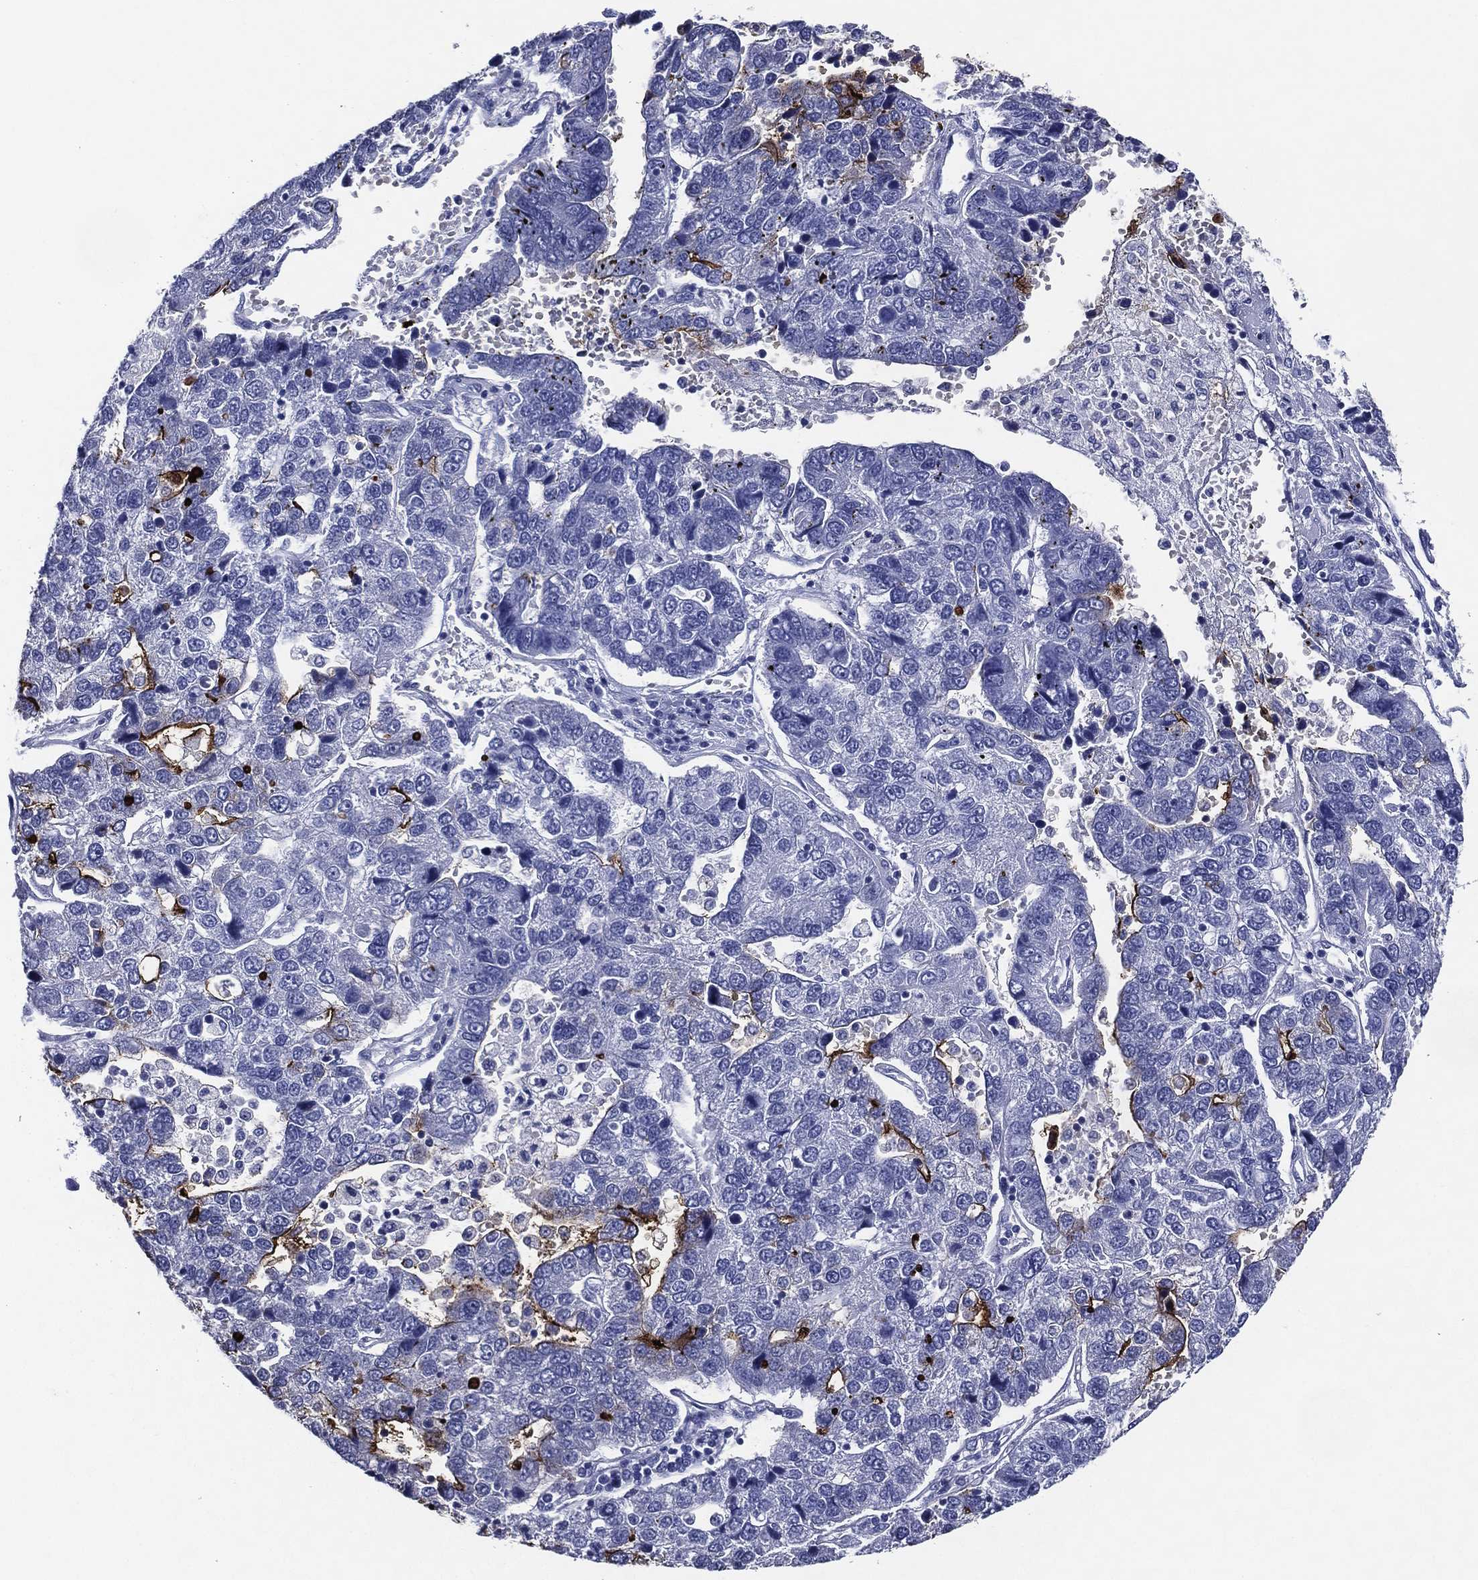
{"staining": {"intensity": "strong", "quantity": "<25%", "location": "cytoplasmic/membranous"}, "tissue": "pancreatic cancer", "cell_type": "Tumor cells", "image_type": "cancer", "snomed": [{"axis": "morphology", "description": "Adenocarcinoma, NOS"}, {"axis": "topography", "description": "Pancreas"}], "caption": "There is medium levels of strong cytoplasmic/membranous staining in tumor cells of adenocarcinoma (pancreatic), as demonstrated by immunohistochemical staining (brown color).", "gene": "ACE2", "patient": {"sex": "female", "age": 61}}